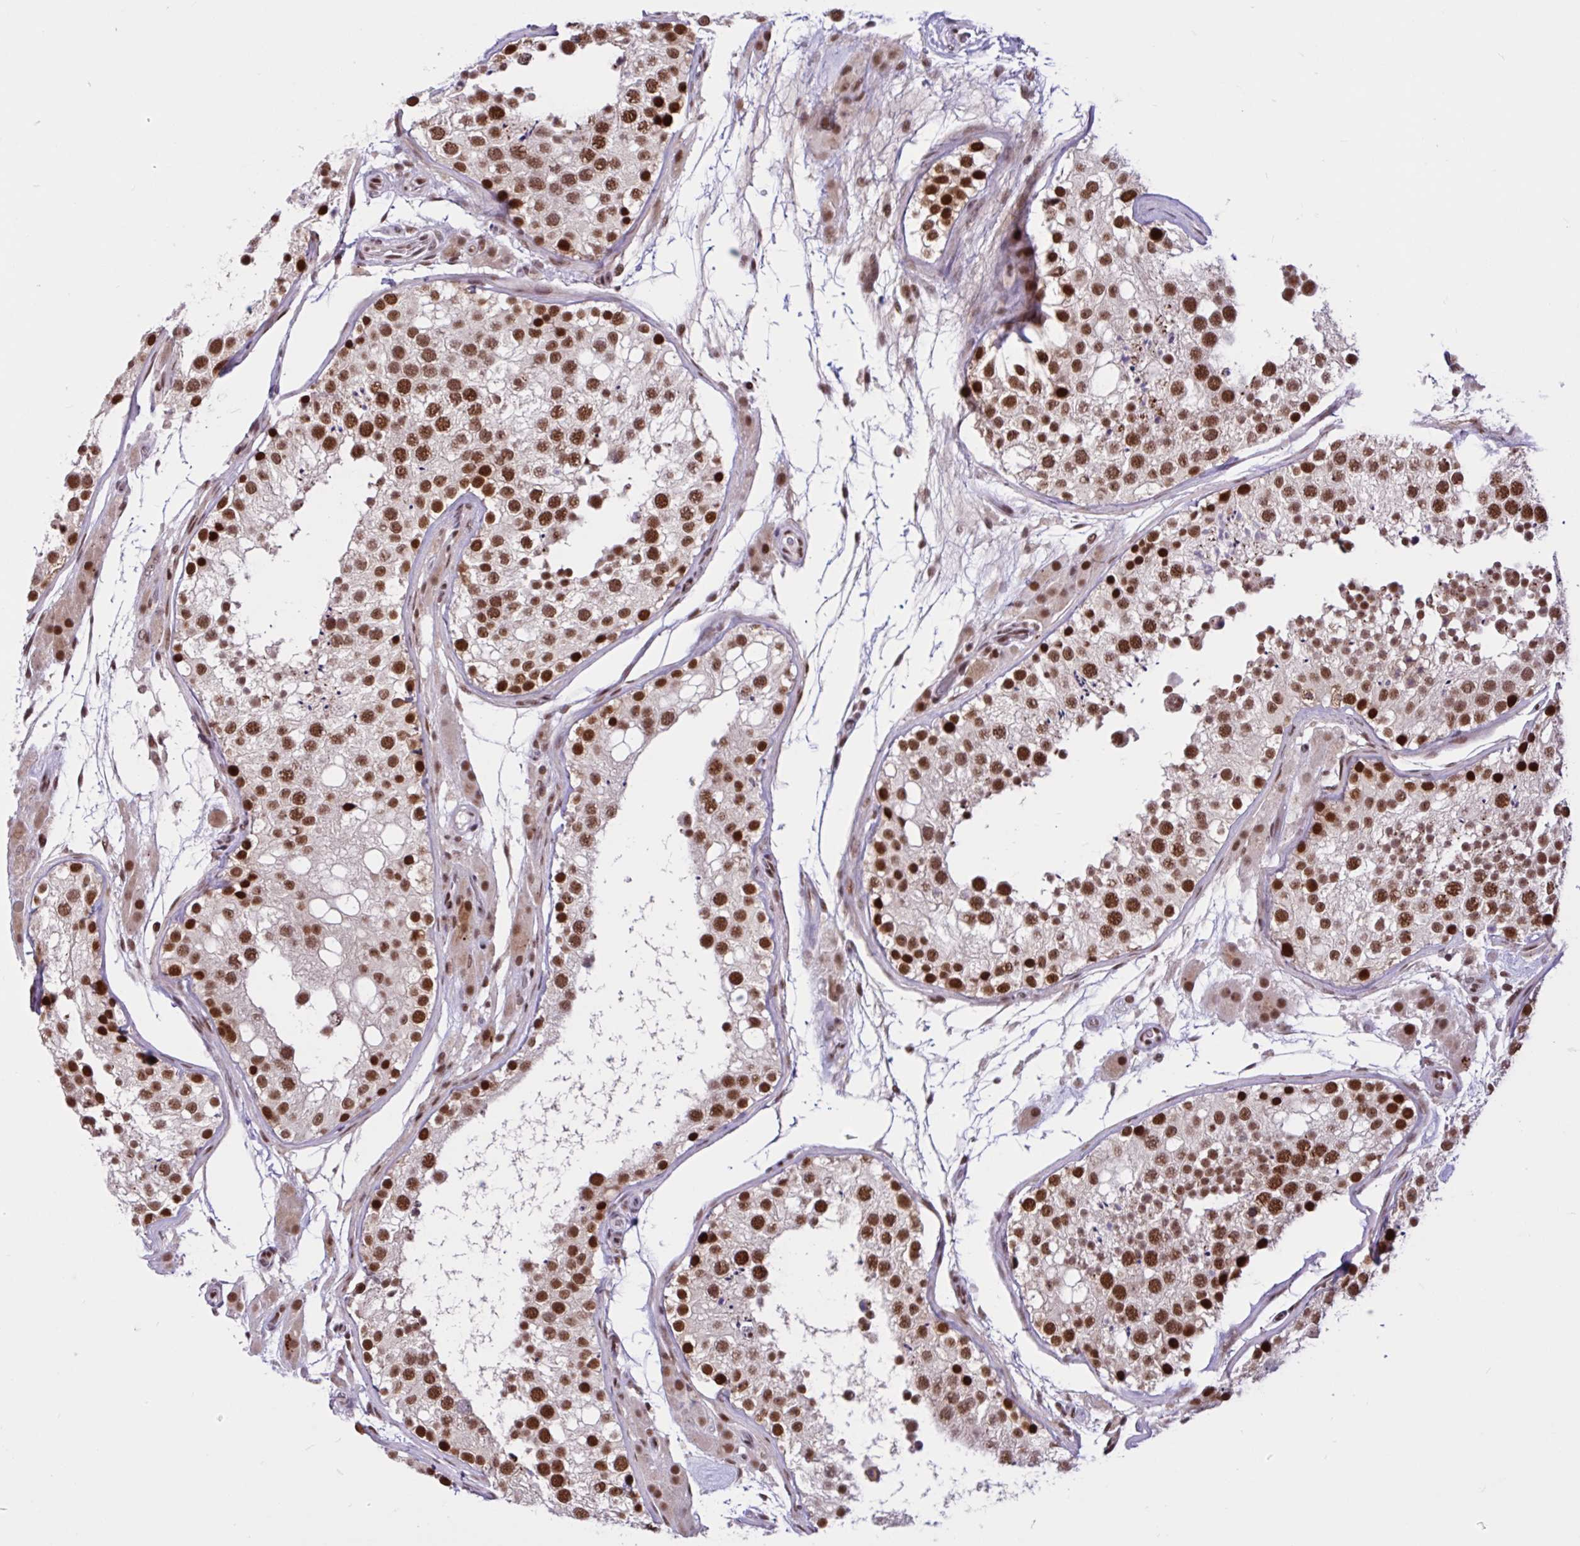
{"staining": {"intensity": "strong", "quantity": "25%-75%", "location": "nuclear"}, "tissue": "testis", "cell_type": "Cells in seminiferous ducts", "image_type": "normal", "snomed": [{"axis": "morphology", "description": "Normal tissue, NOS"}, {"axis": "topography", "description": "Testis"}], "caption": "A photomicrograph of testis stained for a protein exhibits strong nuclear brown staining in cells in seminiferous ducts. The staining was performed using DAB to visualize the protein expression in brown, while the nuclei were stained in blue with hematoxylin (Magnification: 20x).", "gene": "CCDC12", "patient": {"sex": "male", "age": 26}}